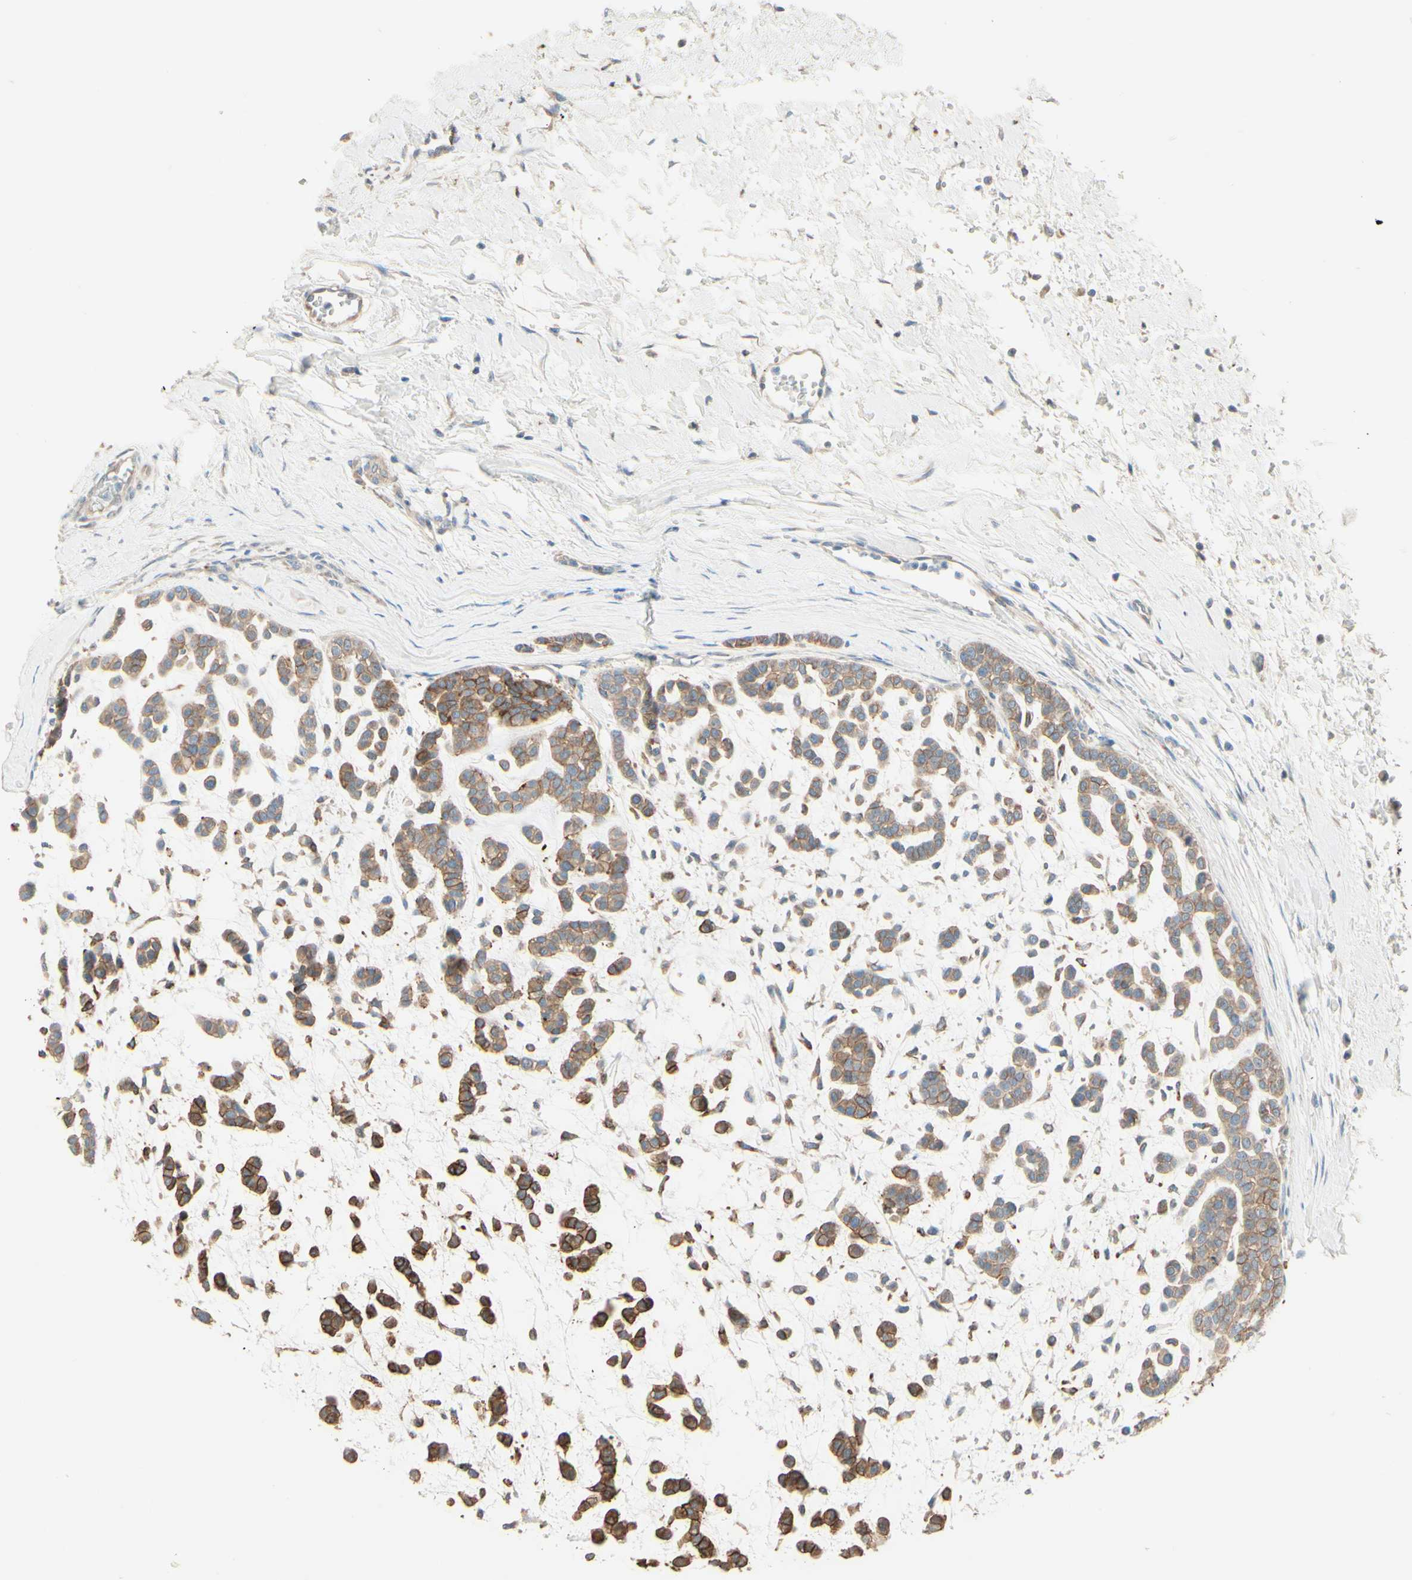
{"staining": {"intensity": "moderate", "quantity": ">75%", "location": "cytoplasmic/membranous"}, "tissue": "head and neck cancer", "cell_type": "Tumor cells", "image_type": "cancer", "snomed": [{"axis": "morphology", "description": "Adenocarcinoma, NOS"}, {"axis": "morphology", "description": "Adenoma, NOS"}, {"axis": "topography", "description": "Head-Neck"}], "caption": "DAB immunohistochemical staining of human head and neck adenocarcinoma demonstrates moderate cytoplasmic/membranous protein staining in about >75% of tumor cells.", "gene": "RNF149", "patient": {"sex": "female", "age": 55}}